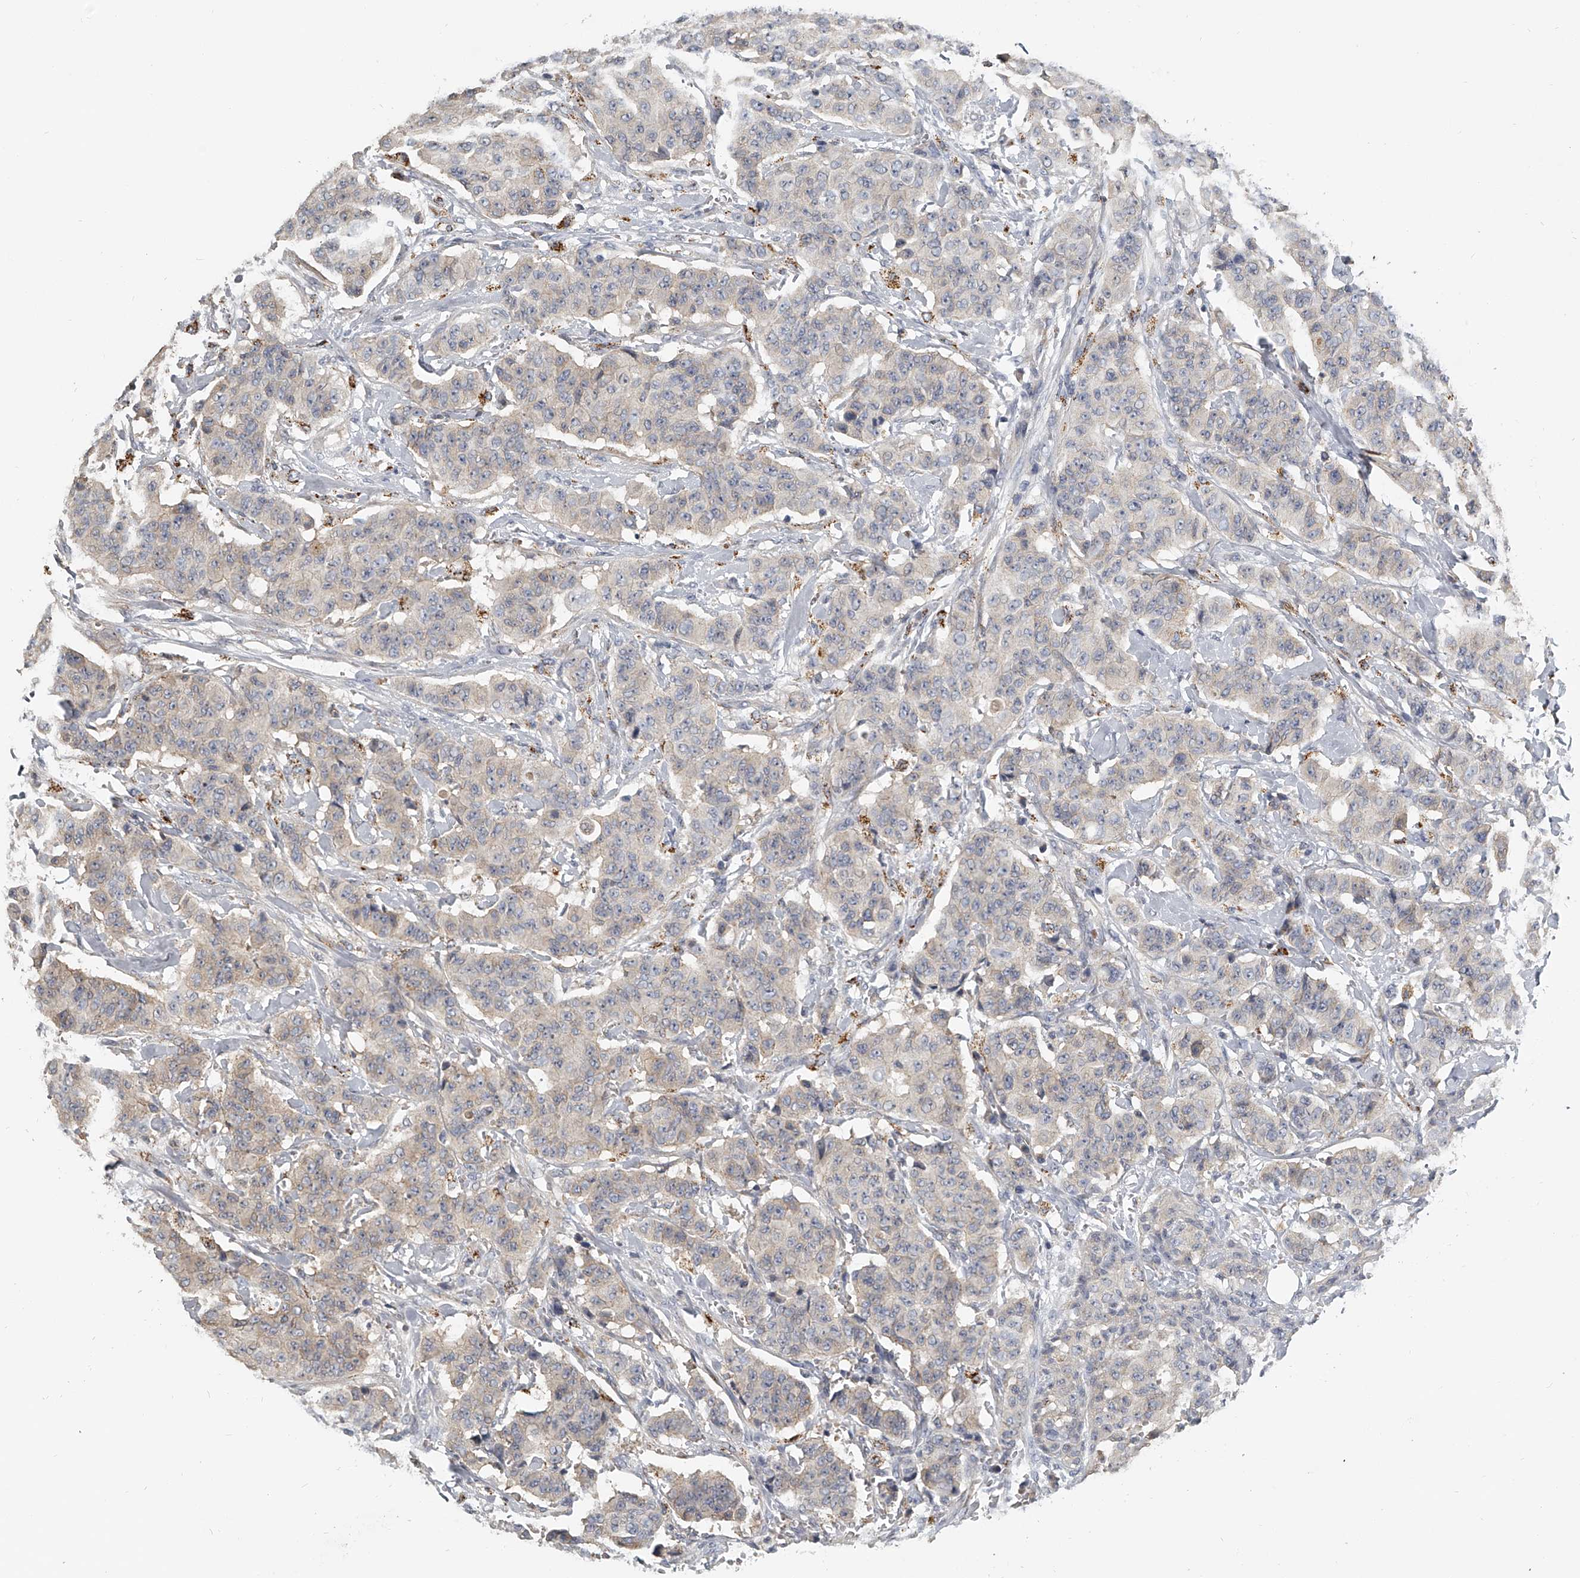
{"staining": {"intensity": "weak", "quantity": "<25%", "location": "cytoplasmic/membranous"}, "tissue": "breast cancer", "cell_type": "Tumor cells", "image_type": "cancer", "snomed": [{"axis": "morphology", "description": "Normal tissue, NOS"}, {"axis": "morphology", "description": "Duct carcinoma"}, {"axis": "topography", "description": "Breast"}], "caption": "Immunohistochemistry image of human infiltrating ductal carcinoma (breast) stained for a protein (brown), which demonstrates no positivity in tumor cells. The staining is performed using DAB brown chromogen with nuclei counter-stained in using hematoxylin.", "gene": "KLHL7", "patient": {"sex": "female", "age": 40}}